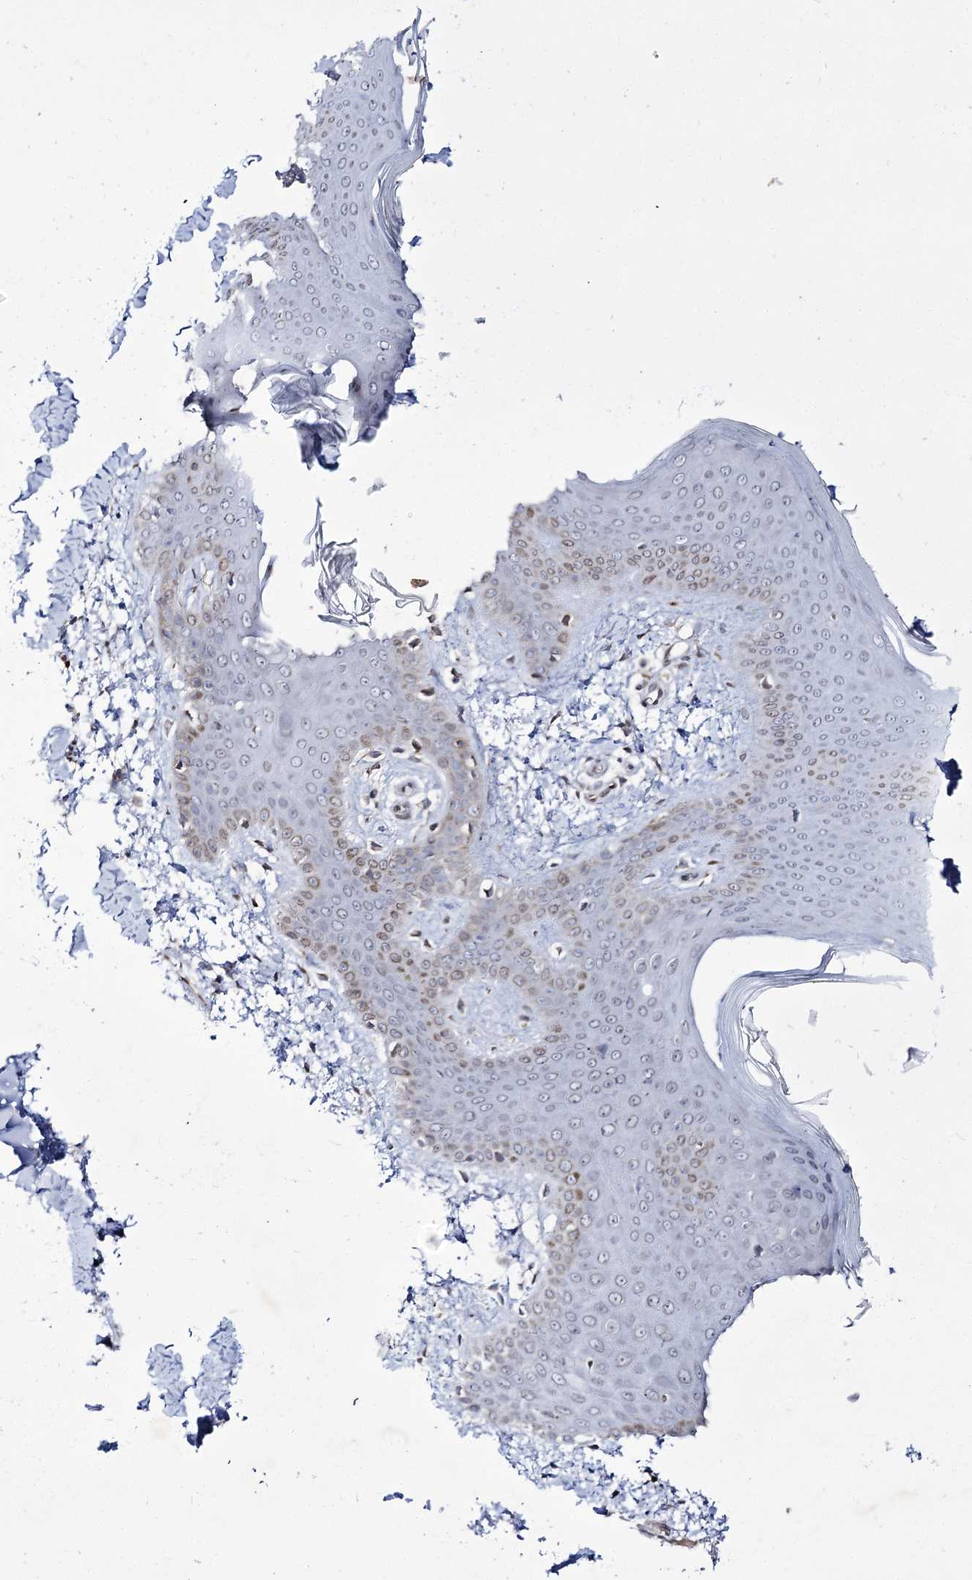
{"staining": {"intensity": "weak", "quantity": ">75%", "location": "cytoplasmic/membranous"}, "tissue": "skin", "cell_type": "Fibroblasts", "image_type": "normal", "snomed": [{"axis": "morphology", "description": "Normal tissue, NOS"}, {"axis": "topography", "description": "Skin"}], "caption": "Protein staining of normal skin displays weak cytoplasmic/membranous positivity in about >75% of fibroblasts. The staining was performed using DAB (3,3'-diaminobenzidine), with brown indicating positive protein expression. Nuclei are stained blue with hematoxylin.", "gene": "C11orf80", "patient": {"sex": "male", "age": 36}}